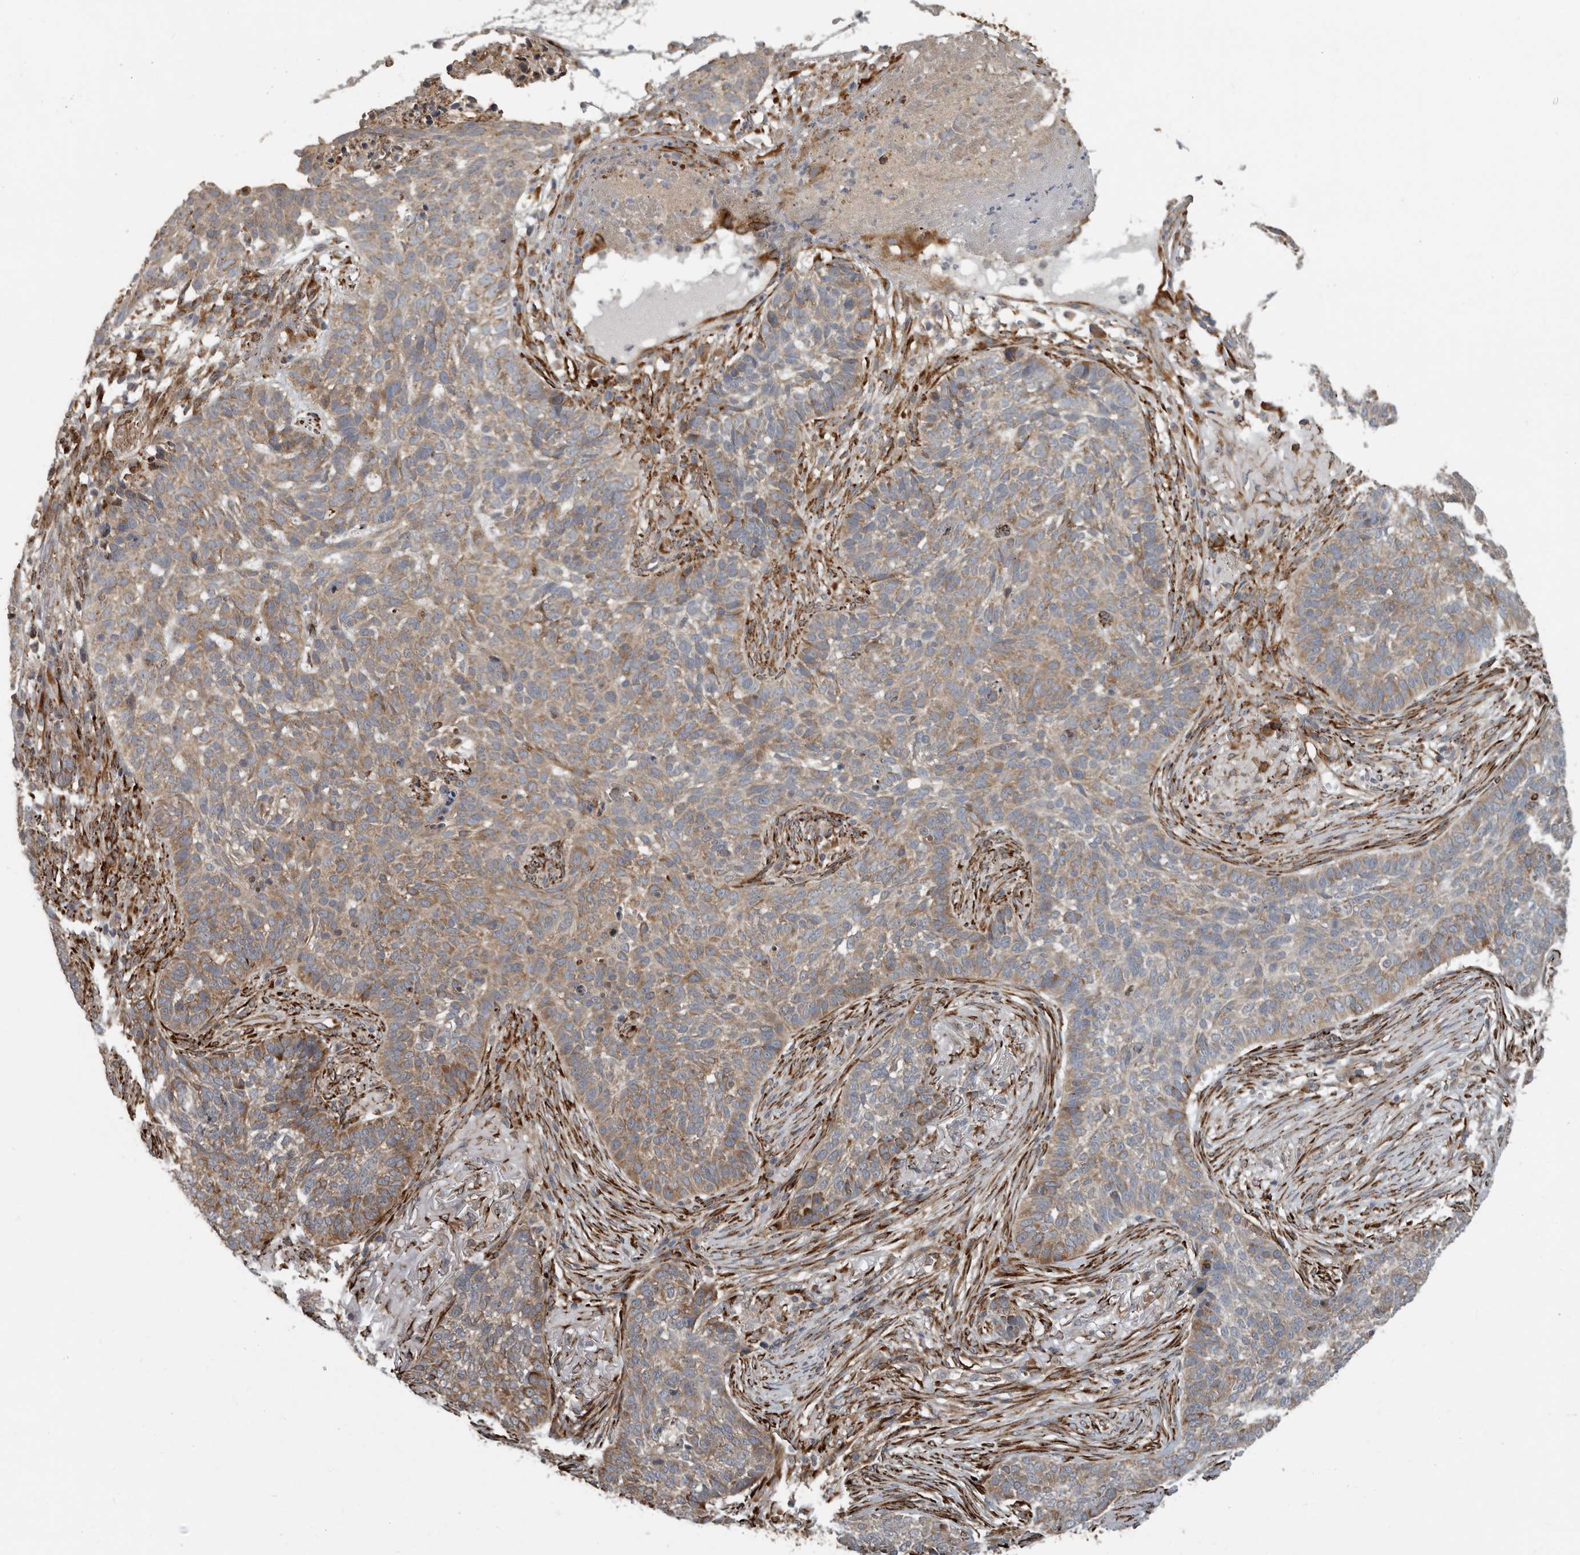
{"staining": {"intensity": "weak", "quantity": ">75%", "location": "cytoplasmic/membranous"}, "tissue": "skin cancer", "cell_type": "Tumor cells", "image_type": "cancer", "snomed": [{"axis": "morphology", "description": "Basal cell carcinoma"}, {"axis": "topography", "description": "Skin"}], "caption": "High-power microscopy captured an immunohistochemistry (IHC) histopathology image of basal cell carcinoma (skin), revealing weak cytoplasmic/membranous staining in approximately >75% of tumor cells.", "gene": "CEP350", "patient": {"sex": "male", "age": 85}}